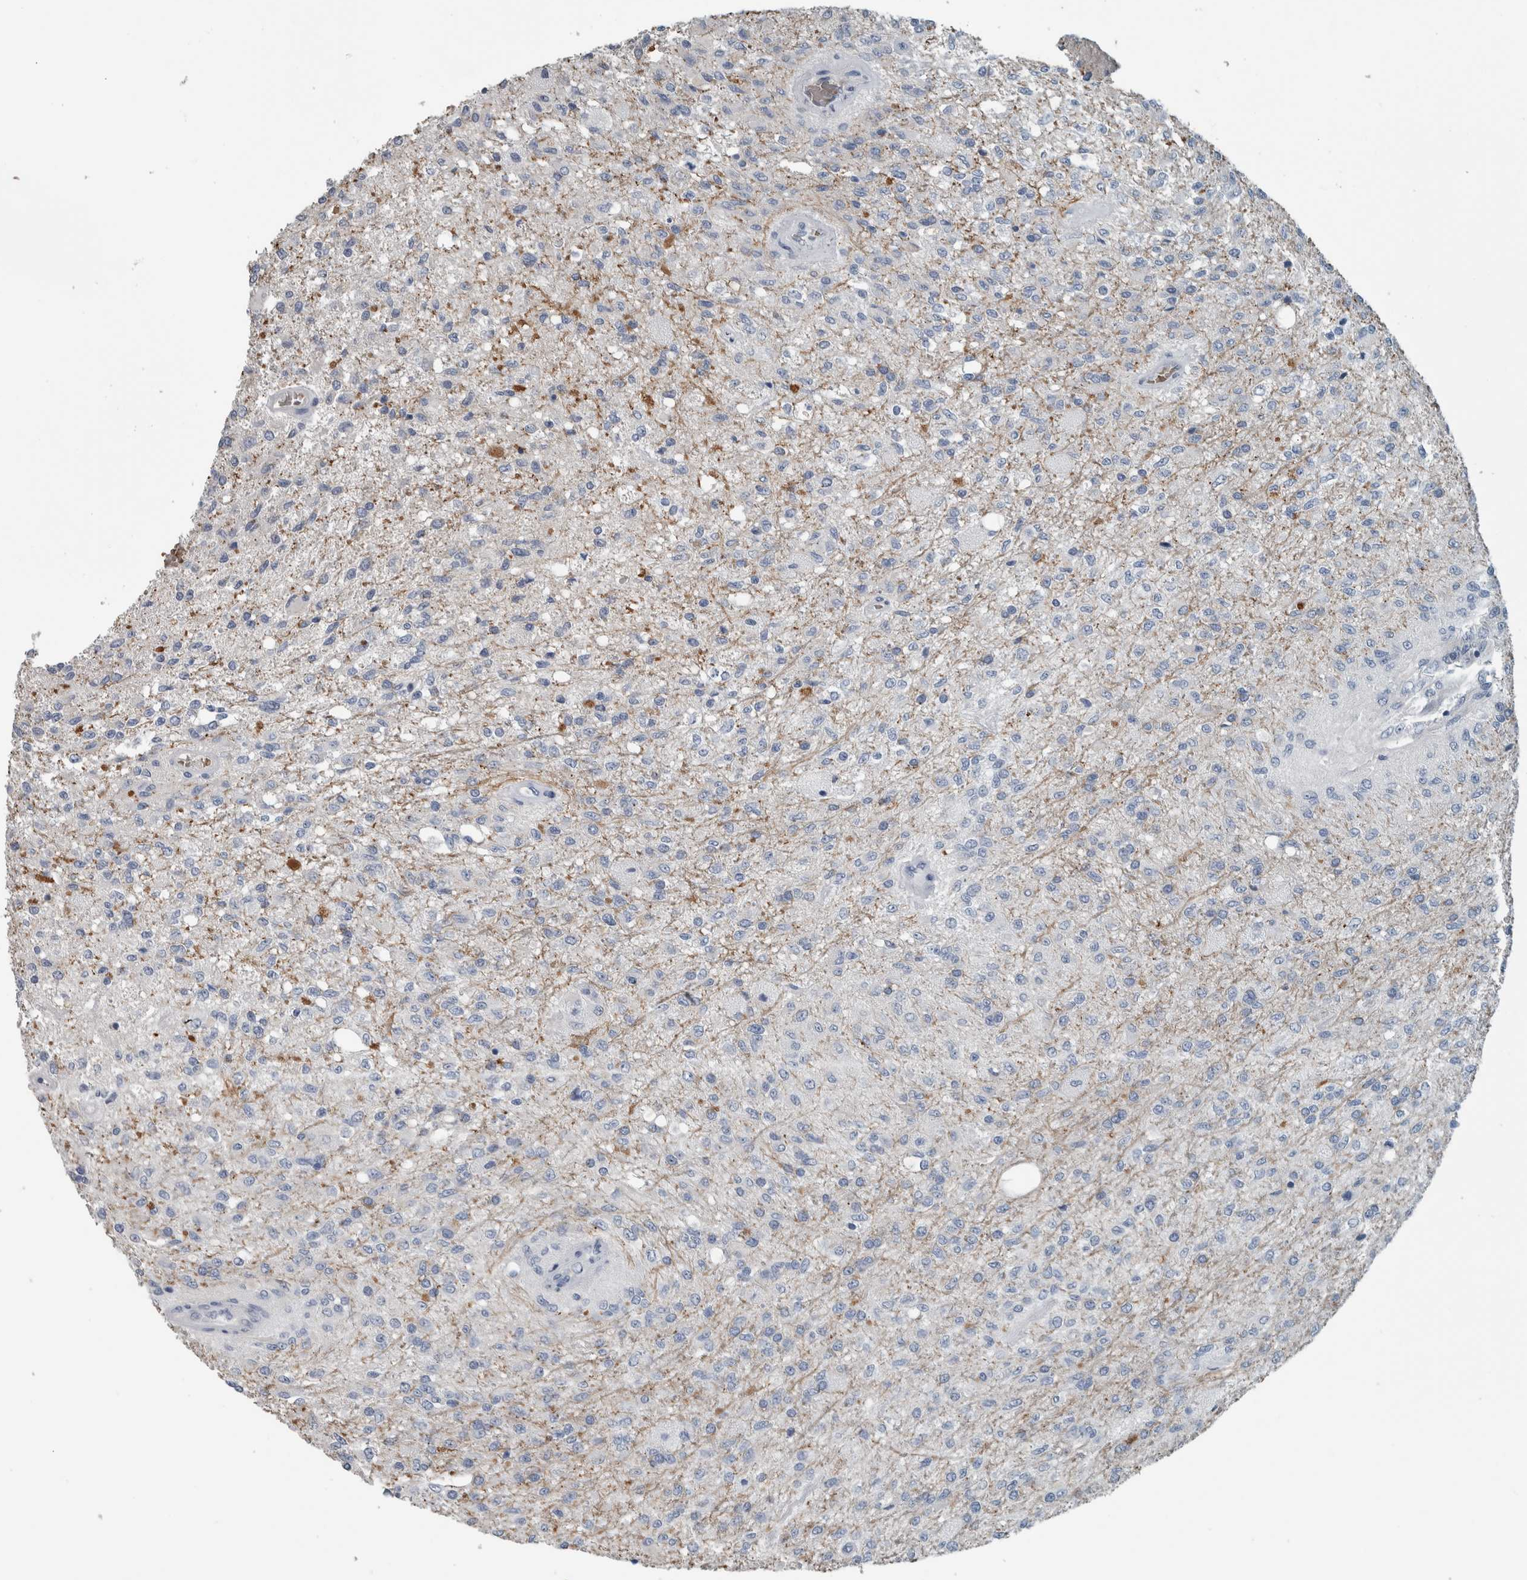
{"staining": {"intensity": "negative", "quantity": "none", "location": "none"}, "tissue": "glioma", "cell_type": "Tumor cells", "image_type": "cancer", "snomed": [{"axis": "morphology", "description": "Normal tissue, NOS"}, {"axis": "morphology", "description": "Glioma, malignant, High grade"}, {"axis": "topography", "description": "Cerebral cortex"}], "caption": "Tumor cells are negative for protein expression in human high-grade glioma (malignant).", "gene": "SH3GL2", "patient": {"sex": "male", "age": 77}}